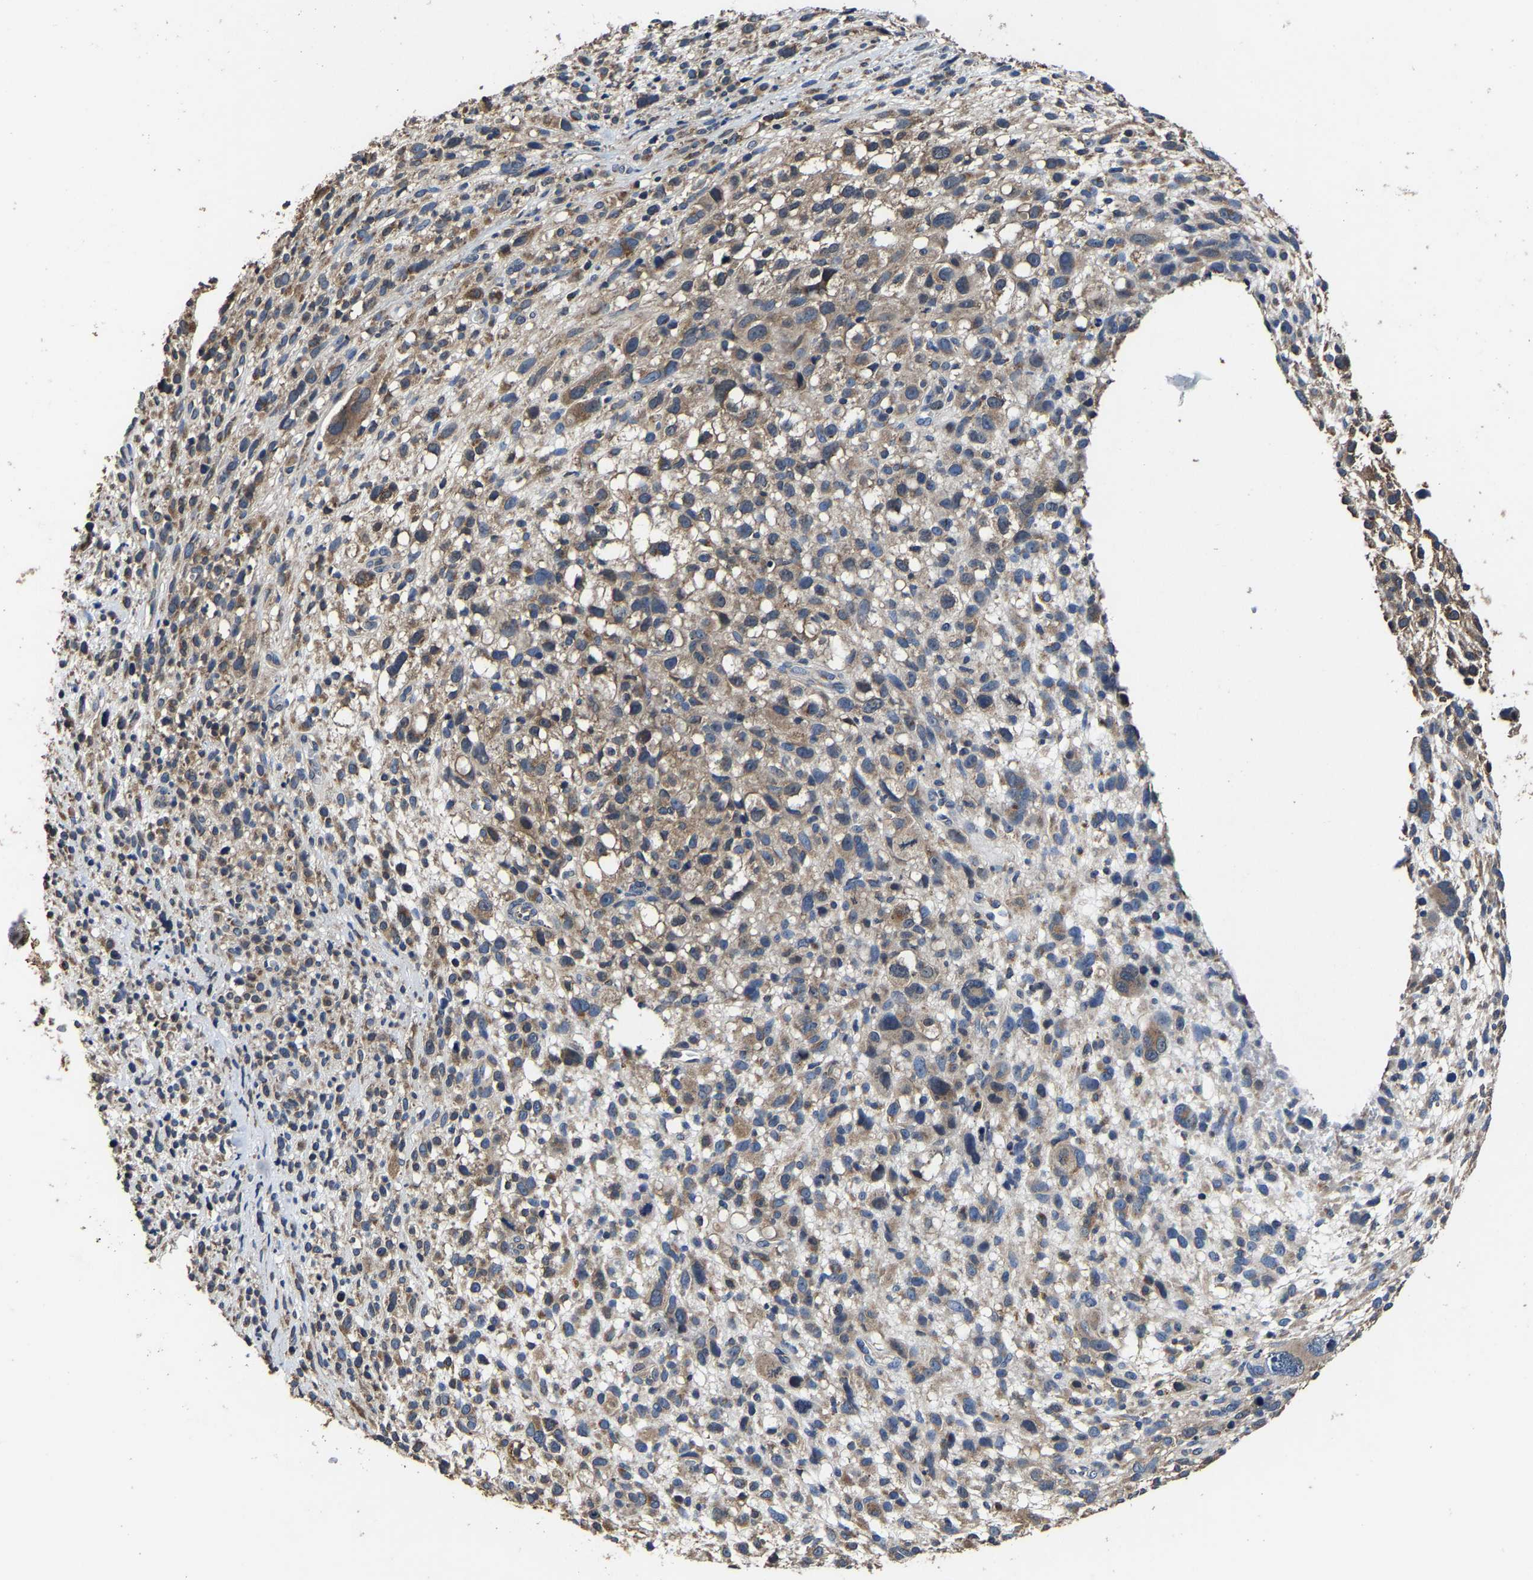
{"staining": {"intensity": "weak", "quantity": "25%-75%", "location": "cytoplasmic/membranous"}, "tissue": "melanoma", "cell_type": "Tumor cells", "image_type": "cancer", "snomed": [{"axis": "morphology", "description": "Malignant melanoma, NOS"}, {"axis": "topography", "description": "Skin"}], "caption": "Melanoma stained with a brown dye displays weak cytoplasmic/membranous positive positivity in about 25%-75% of tumor cells.", "gene": "EBAG9", "patient": {"sex": "female", "age": 55}}